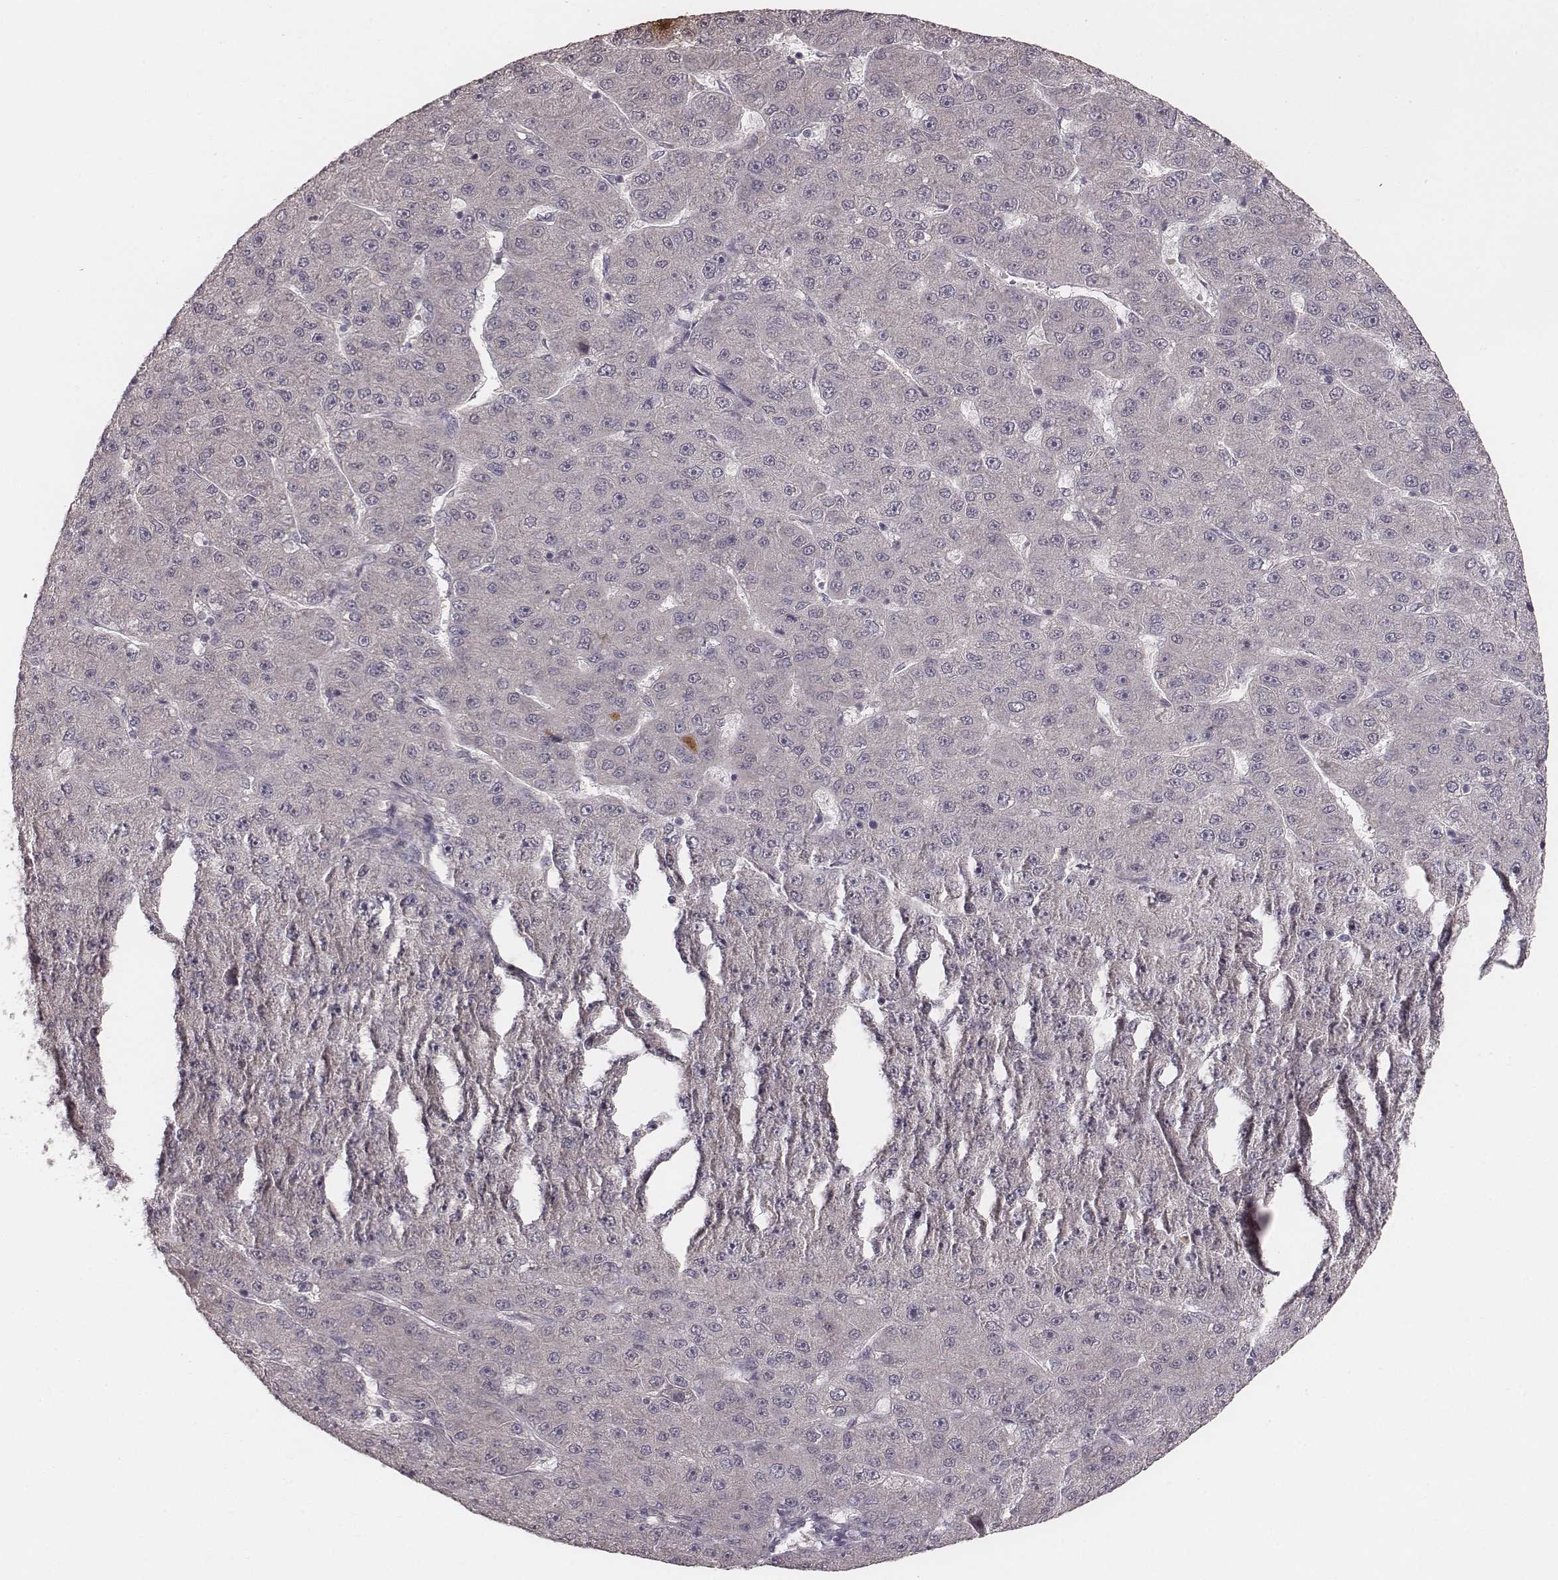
{"staining": {"intensity": "negative", "quantity": "none", "location": "none"}, "tissue": "liver cancer", "cell_type": "Tumor cells", "image_type": "cancer", "snomed": [{"axis": "morphology", "description": "Carcinoma, Hepatocellular, NOS"}, {"axis": "topography", "description": "Liver"}], "caption": "Immunohistochemistry (IHC) of human hepatocellular carcinoma (liver) displays no staining in tumor cells. Brightfield microscopy of immunohistochemistry (IHC) stained with DAB (3,3'-diaminobenzidine) (brown) and hematoxylin (blue), captured at high magnification.", "gene": "LY6K", "patient": {"sex": "male", "age": 67}}